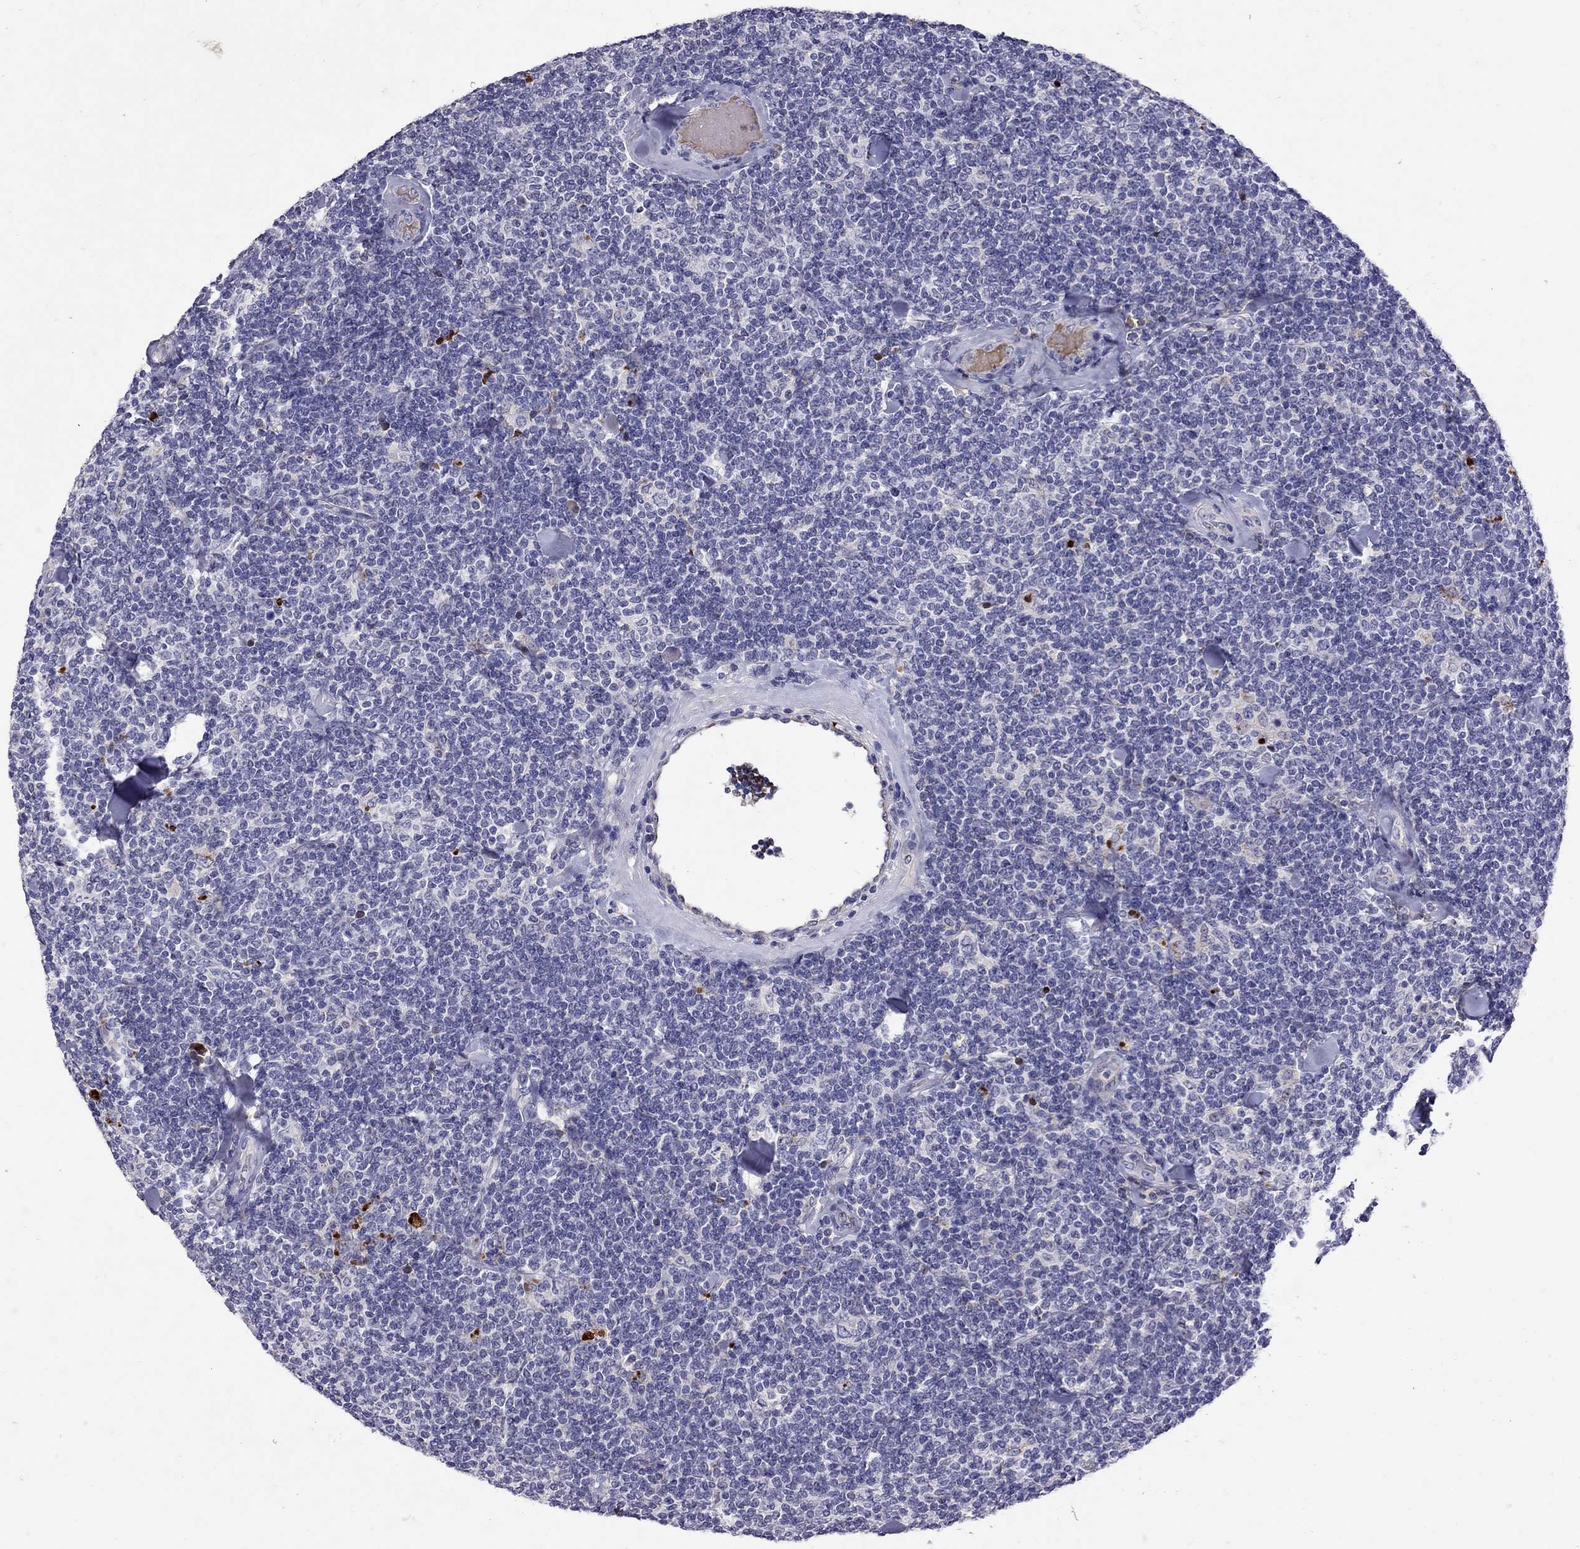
{"staining": {"intensity": "negative", "quantity": "none", "location": "none"}, "tissue": "lymphoma", "cell_type": "Tumor cells", "image_type": "cancer", "snomed": [{"axis": "morphology", "description": "Malignant lymphoma, non-Hodgkin's type, Low grade"}, {"axis": "topography", "description": "Lymph node"}], "caption": "A high-resolution image shows IHC staining of lymphoma, which demonstrates no significant expression in tumor cells.", "gene": "SERPINA3", "patient": {"sex": "female", "age": 56}}